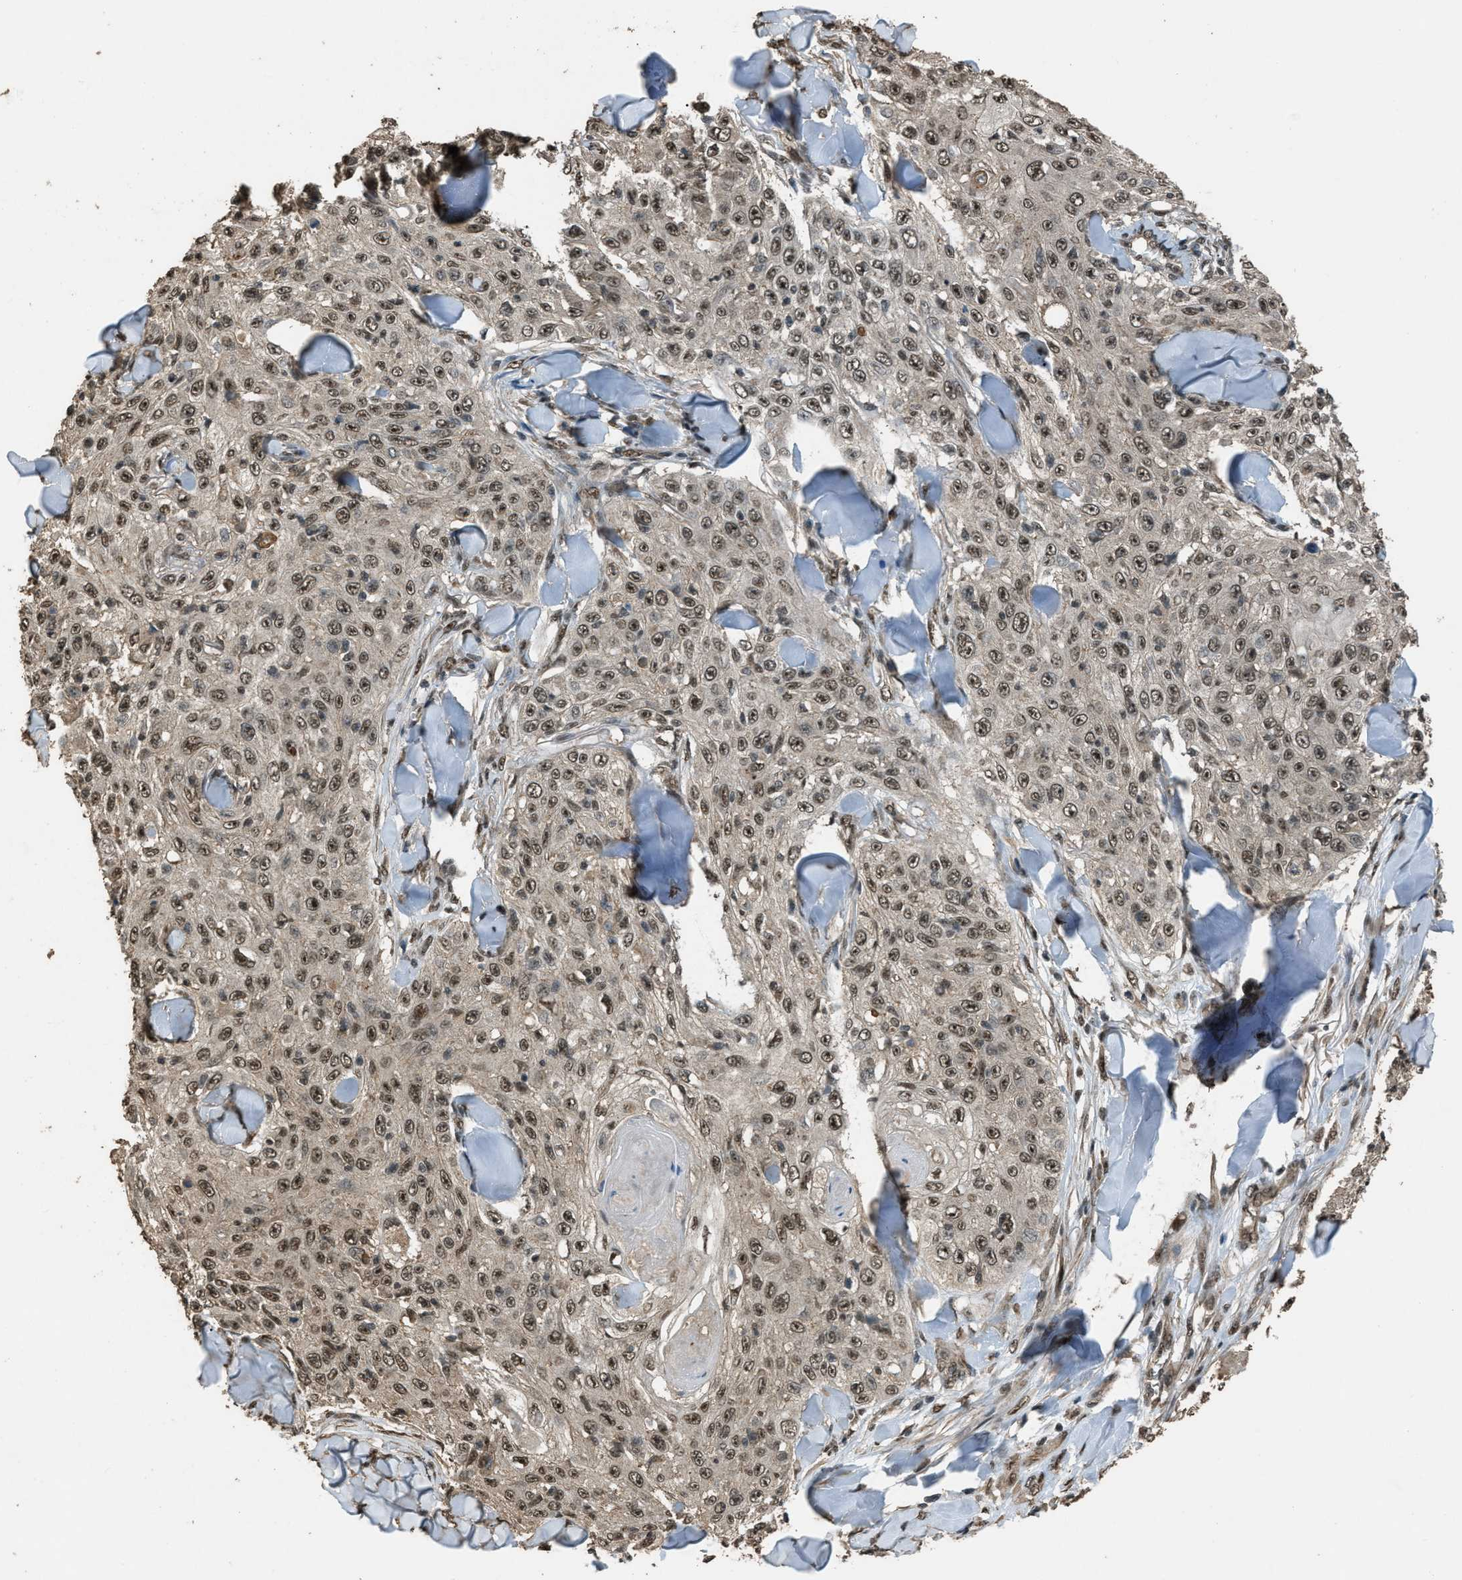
{"staining": {"intensity": "moderate", "quantity": ">75%", "location": "nuclear"}, "tissue": "skin cancer", "cell_type": "Tumor cells", "image_type": "cancer", "snomed": [{"axis": "morphology", "description": "Squamous cell carcinoma, NOS"}, {"axis": "topography", "description": "Skin"}], "caption": "A high-resolution image shows immunohistochemistry (IHC) staining of skin cancer, which demonstrates moderate nuclear positivity in about >75% of tumor cells.", "gene": "SERTAD2", "patient": {"sex": "male", "age": 86}}